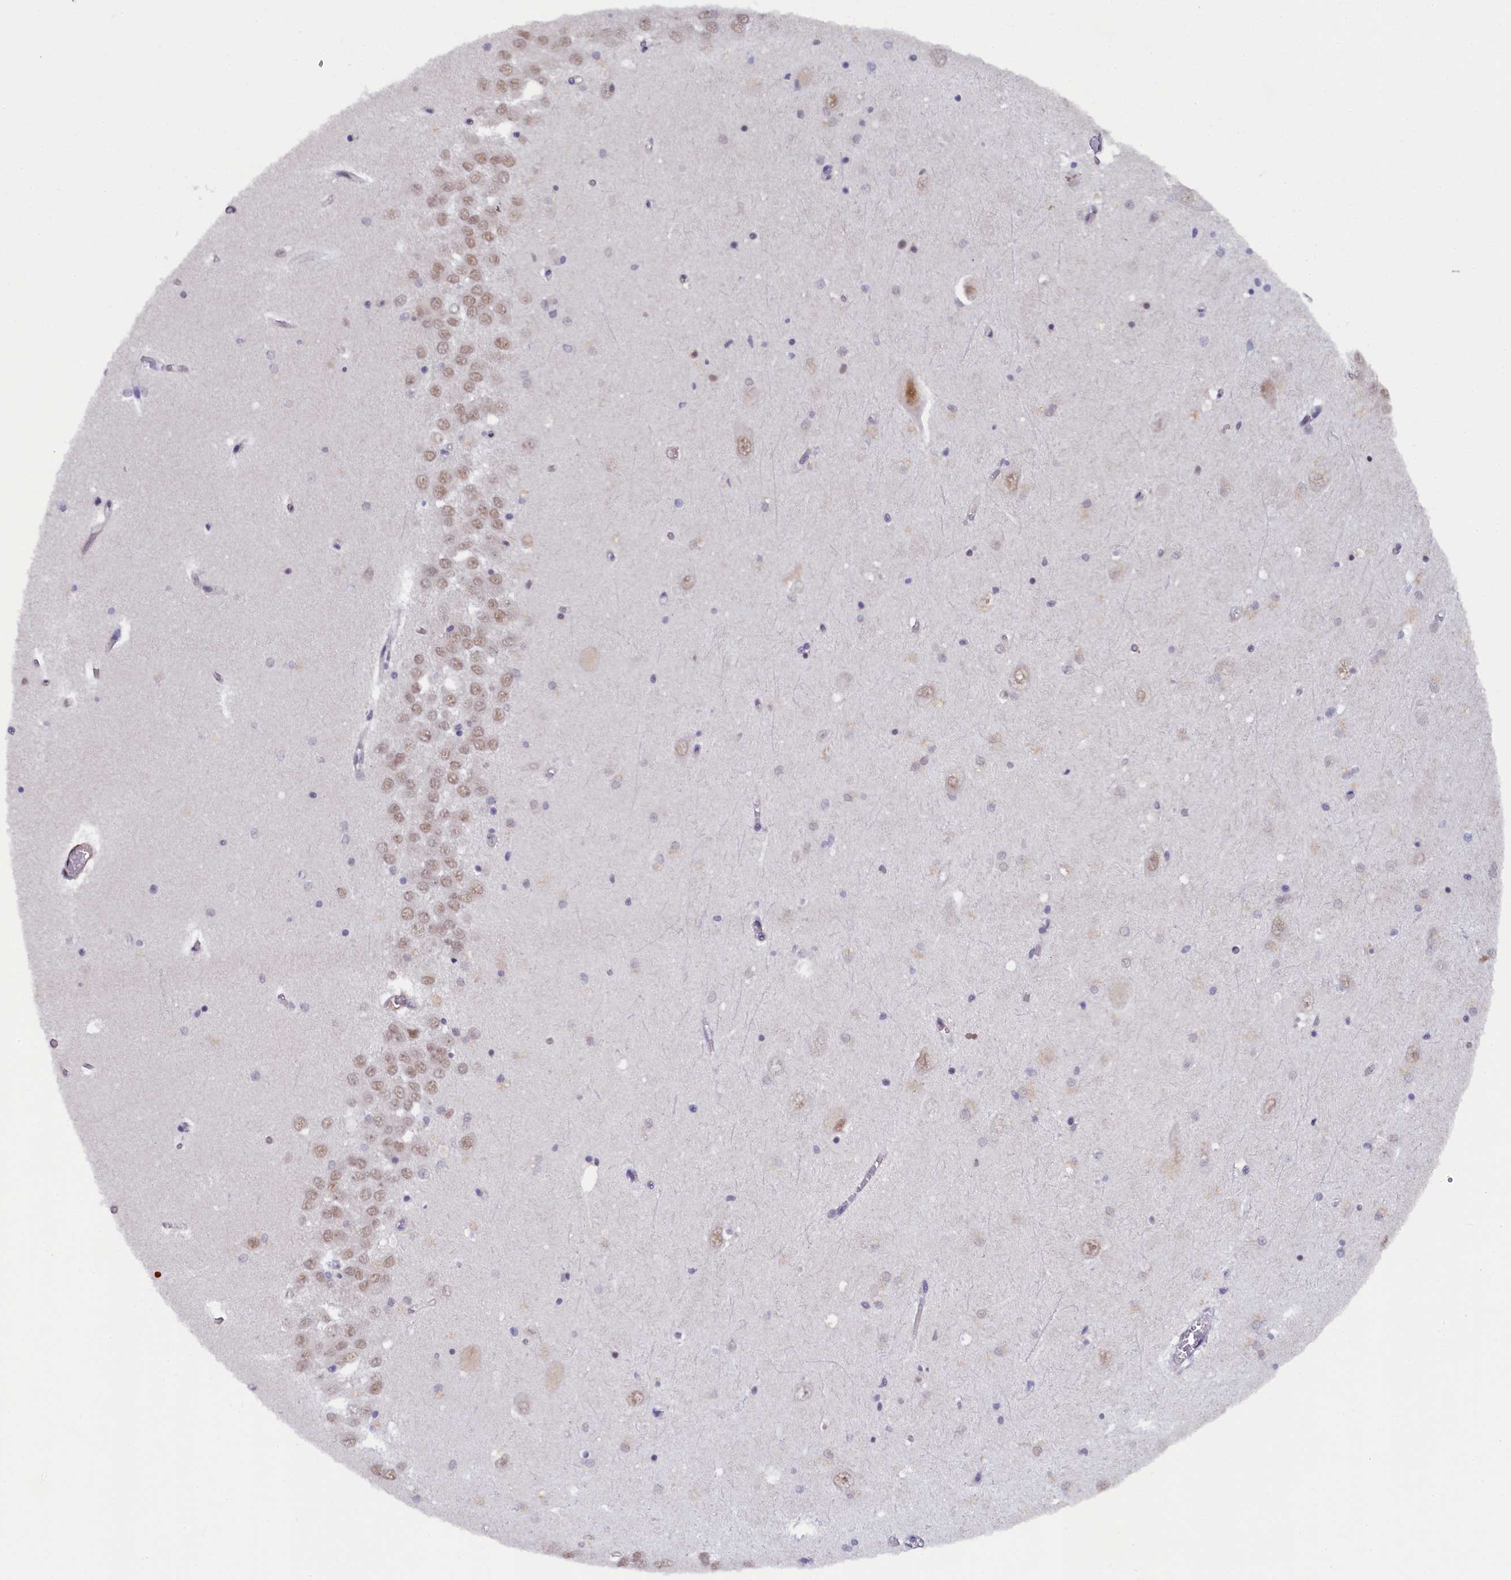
{"staining": {"intensity": "weak", "quantity": "<25%", "location": "nuclear"}, "tissue": "hippocampus", "cell_type": "Glial cells", "image_type": "normal", "snomed": [{"axis": "morphology", "description": "Normal tissue, NOS"}, {"axis": "topography", "description": "Hippocampus"}], "caption": "Micrograph shows no significant protein expression in glial cells of benign hippocampus. The staining was performed using DAB (3,3'-diaminobenzidine) to visualize the protein expression in brown, while the nuclei were stained in blue with hematoxylin (Magnification: 20x).", "gene": "INTS14", "patient": {"sex": "male", "age": 70}}